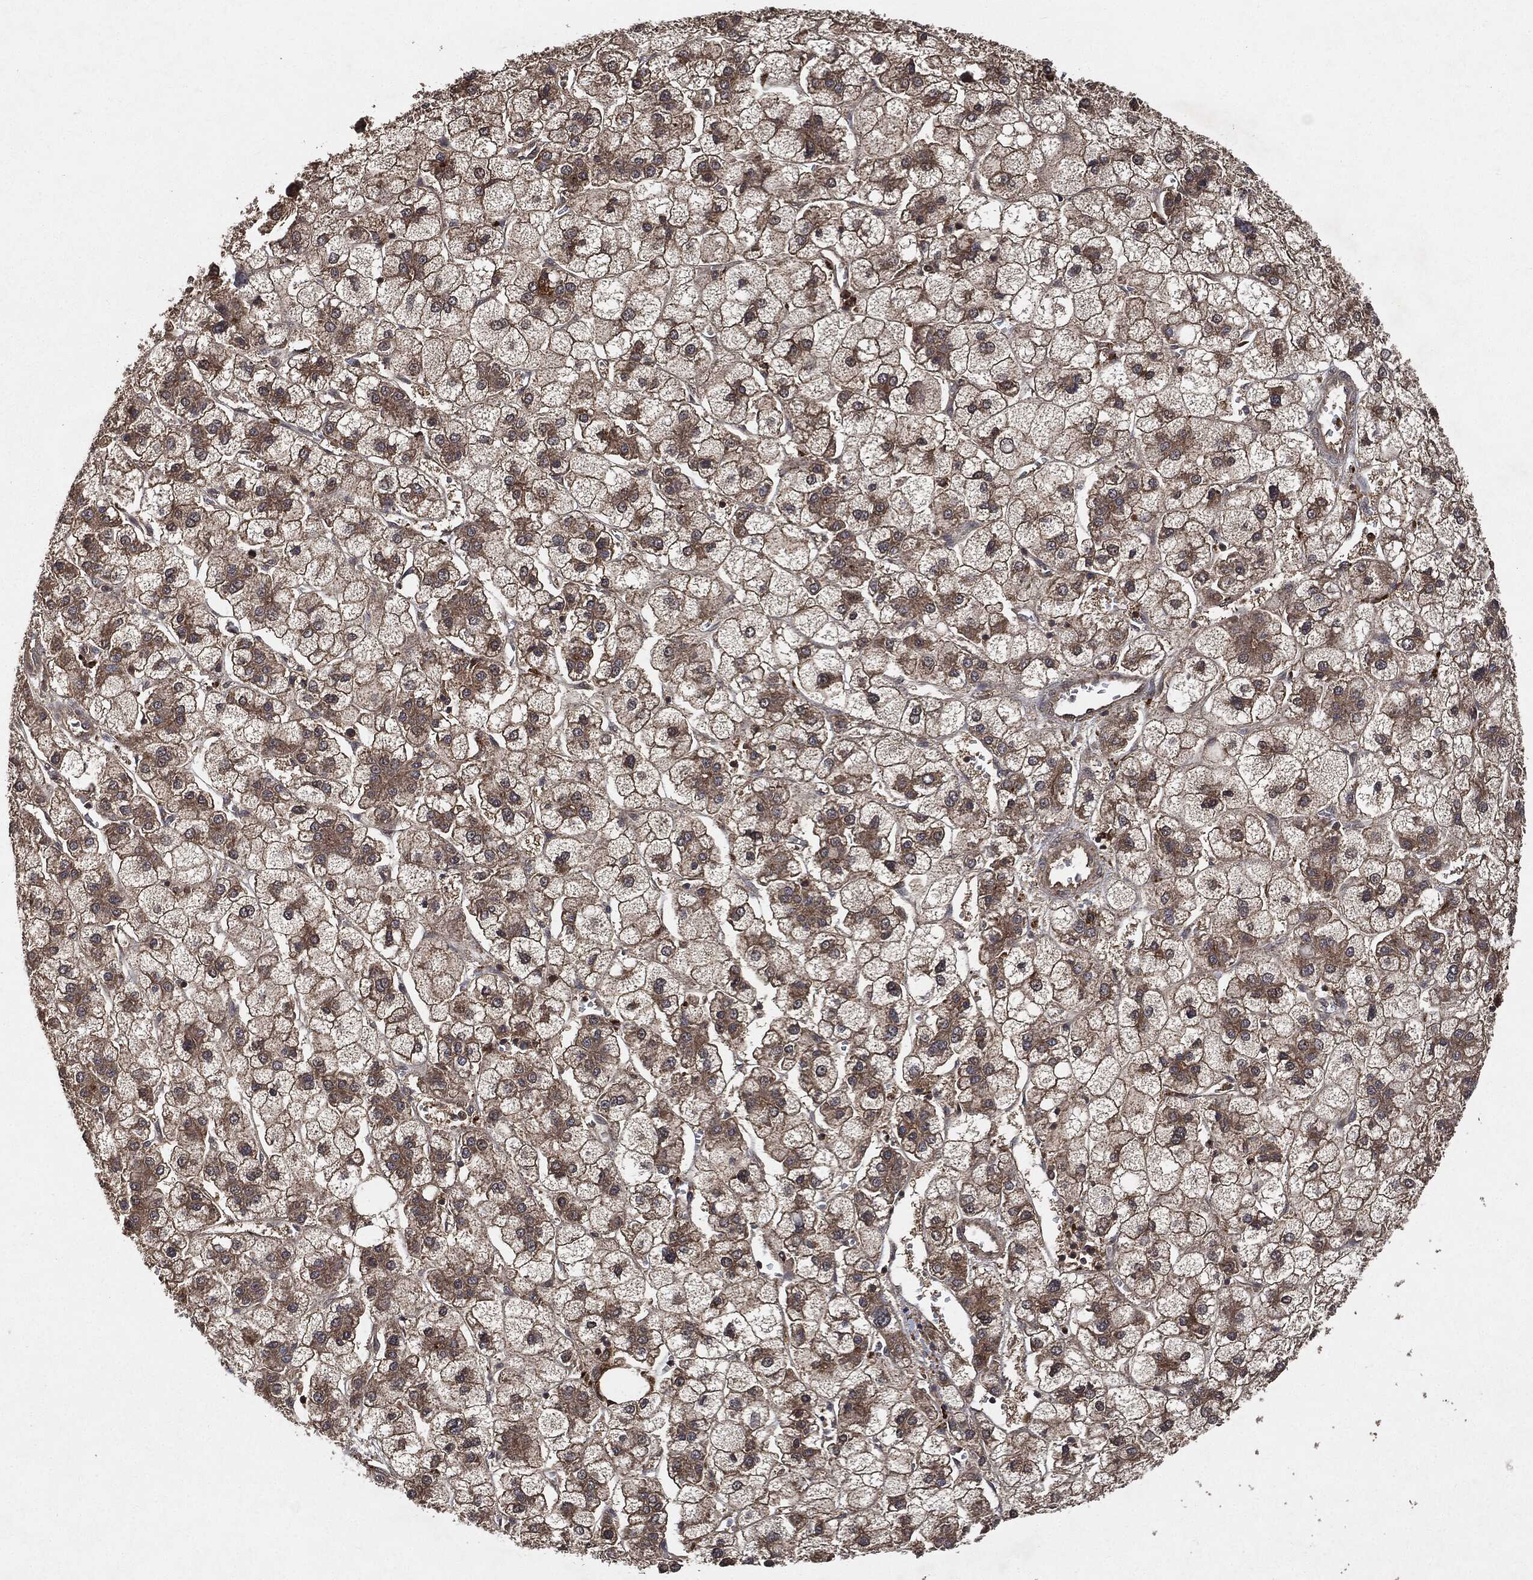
{"staining": {"intensity": "weak", "quantity": ">75%", "location": "cytoplasmic/membranous"}, "tissue": "liver cancer", "cell_type": "Tumor cells", "image_type": "cancer", "snomed": [{"axis": "morphology", "description": "Carcinoma, Hepatocellular, NOS"}, {"axis": "topography", "description": "Liver"}], "caption": "DAB (3,3'-diaminobenzidine) immunohistochemical staining of human liver cancer displays weak cytoplasmic/membranous protein positivity in about >75% of tumor cells.", "gene": "BRAF", "patient": {"sex": "male", "age": 73}}